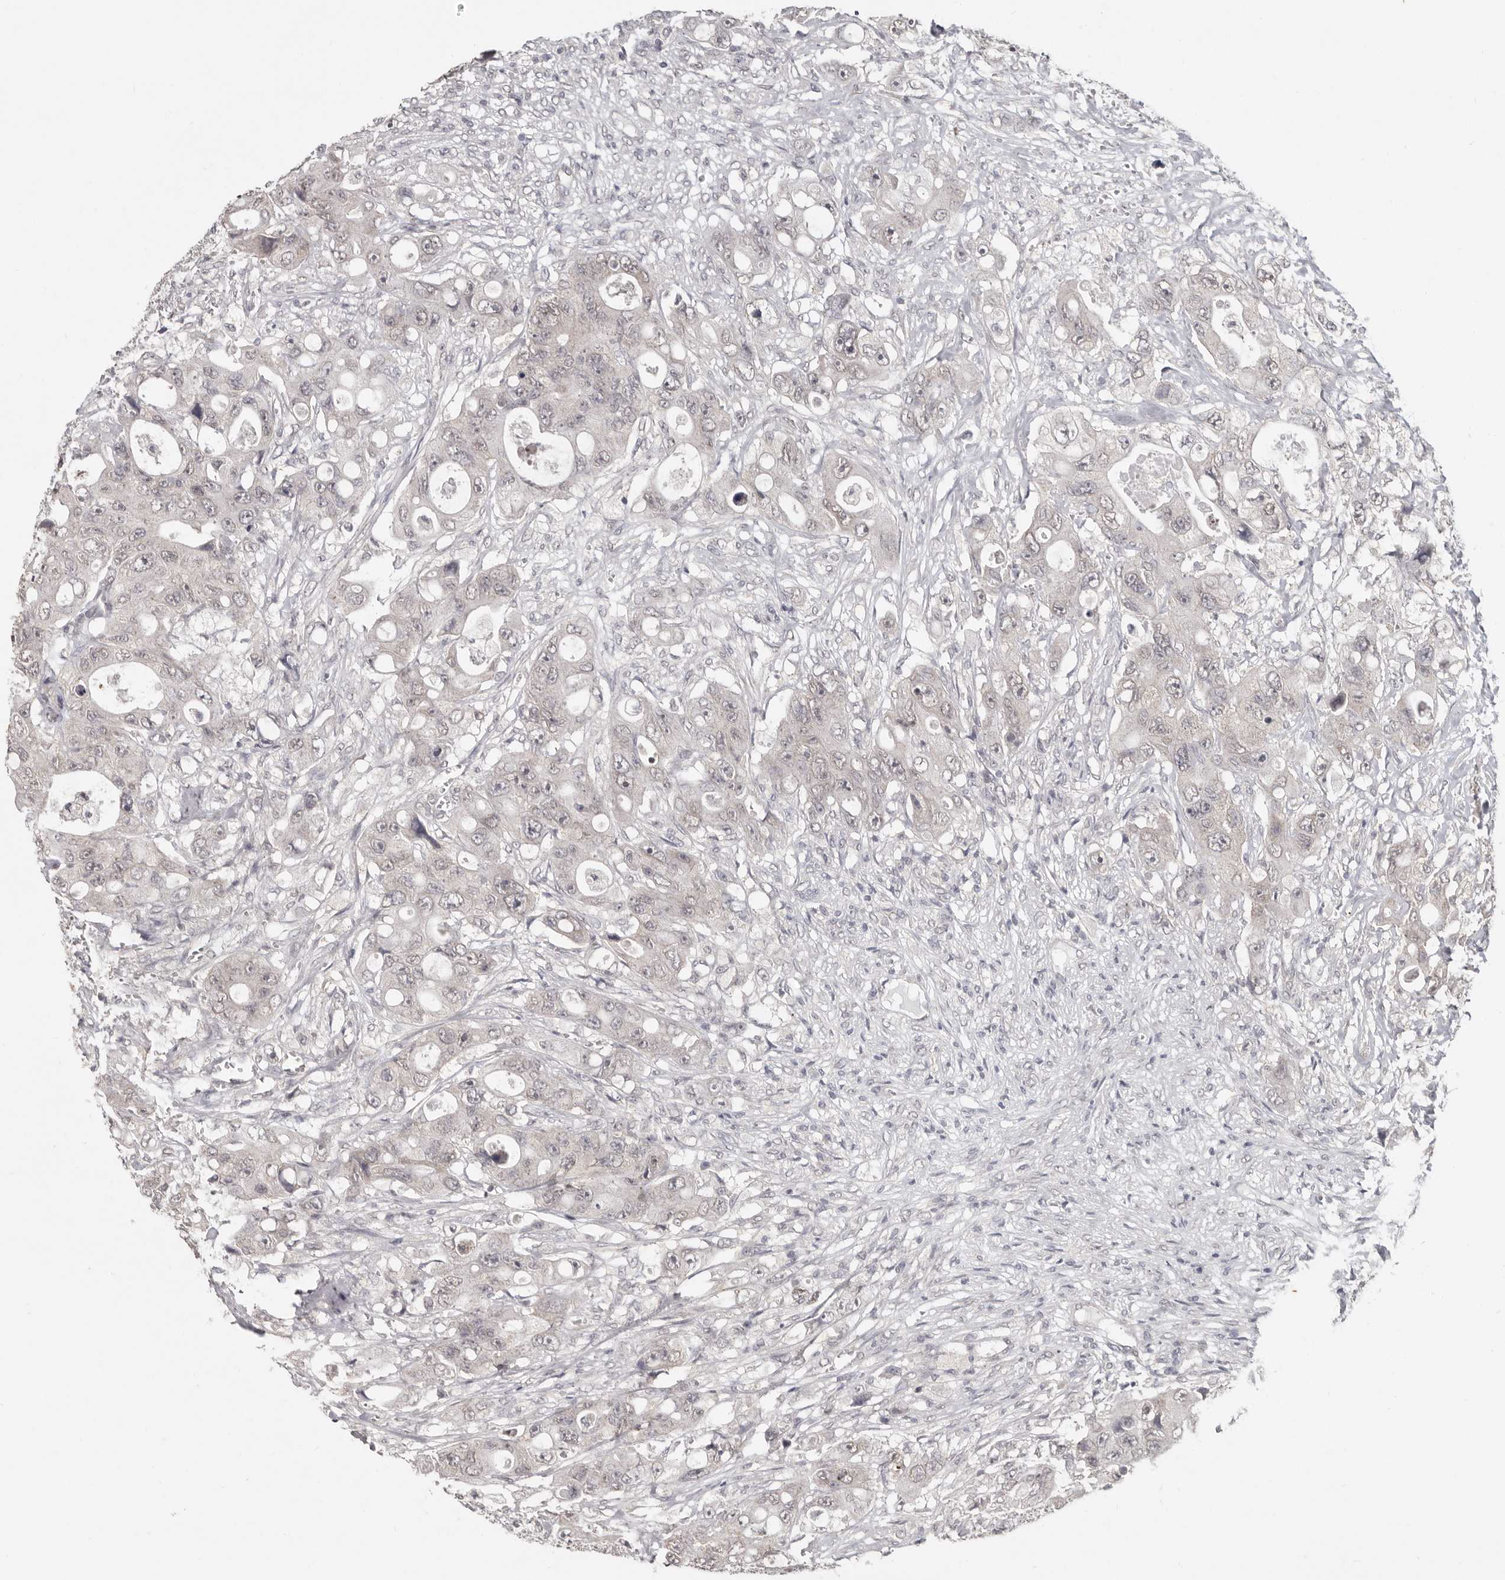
{"staining": {"intensity": "weak", "quantity": "25%-75%", "location": "nuclear"}, "tissue": "colorectal cancer", "cell_type": "Tumor cells", "image_type": "cancer", "snomed": [{"axis": "morphology", "description": "Adenocarcinoma, NOS"}, {"axis": "topography", "description": "Colon"}], "caption": "There is low levels of weak nuclear positivity in tumor cells of adenocarcinoma (colorectal), as demonstrated by immunohistochemical staining (brown color).", "gene": "LINGO2", "patient": {"sex": "female", "age": 46}}